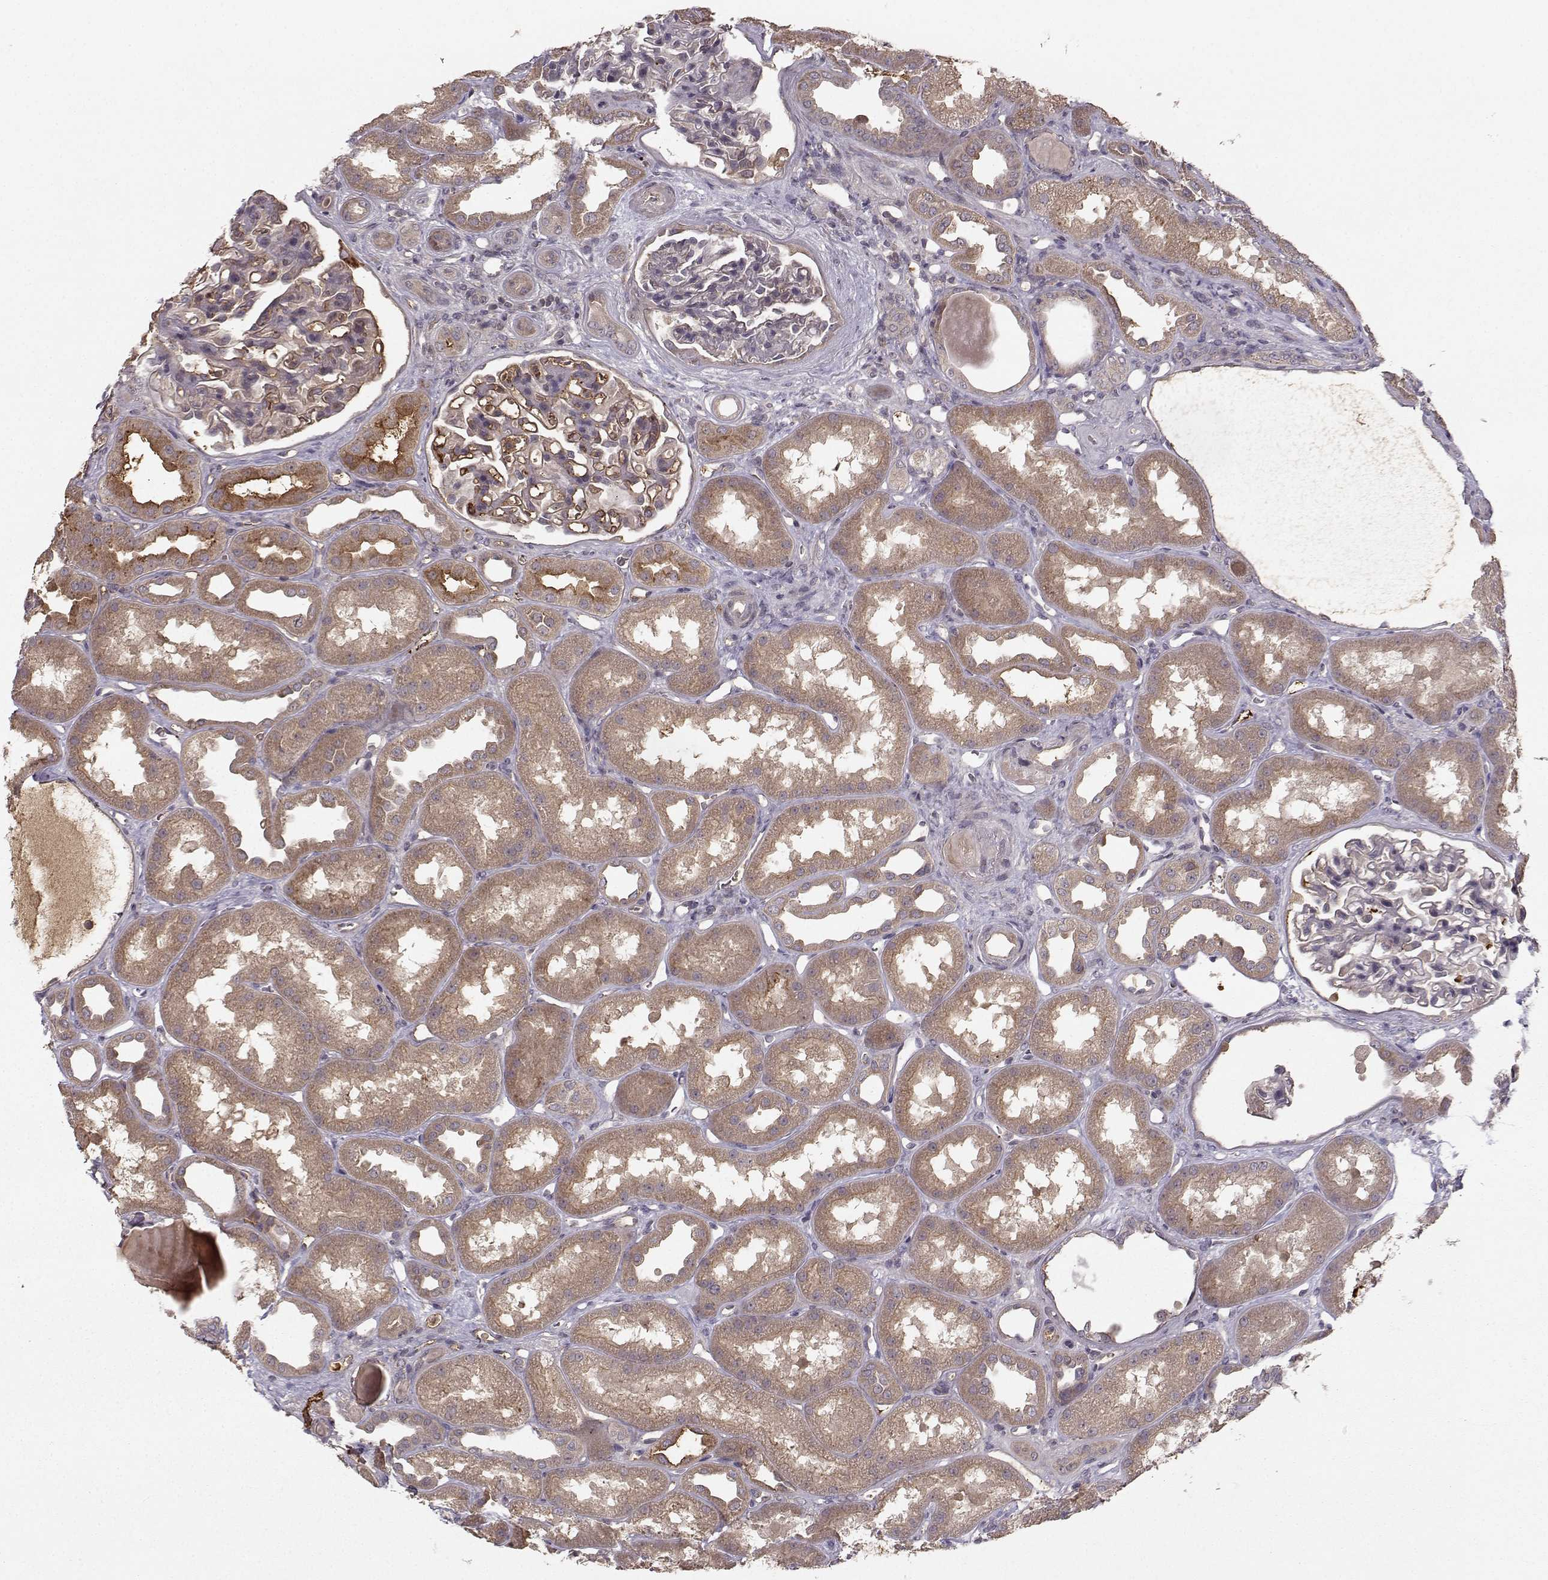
{"staining": {"intensity": "moderate", "quantity": "25%-75%", "location": "cytoplasmic/membranous"}, "tissue": "kidney", "cell_type": "Cells in glomeruli", "image_type": "normal", "snomed": [{"axis": "morphology", "description": "Normal tissue, NOS"}, {"axis": "topography", "description": "Kidney"}], "caption": "Human kidney stained with a protein marker shows moderate staining in cells in glomeruli.", "gene": "WNT6", "patient": {"sex": "male", "age": 61}}